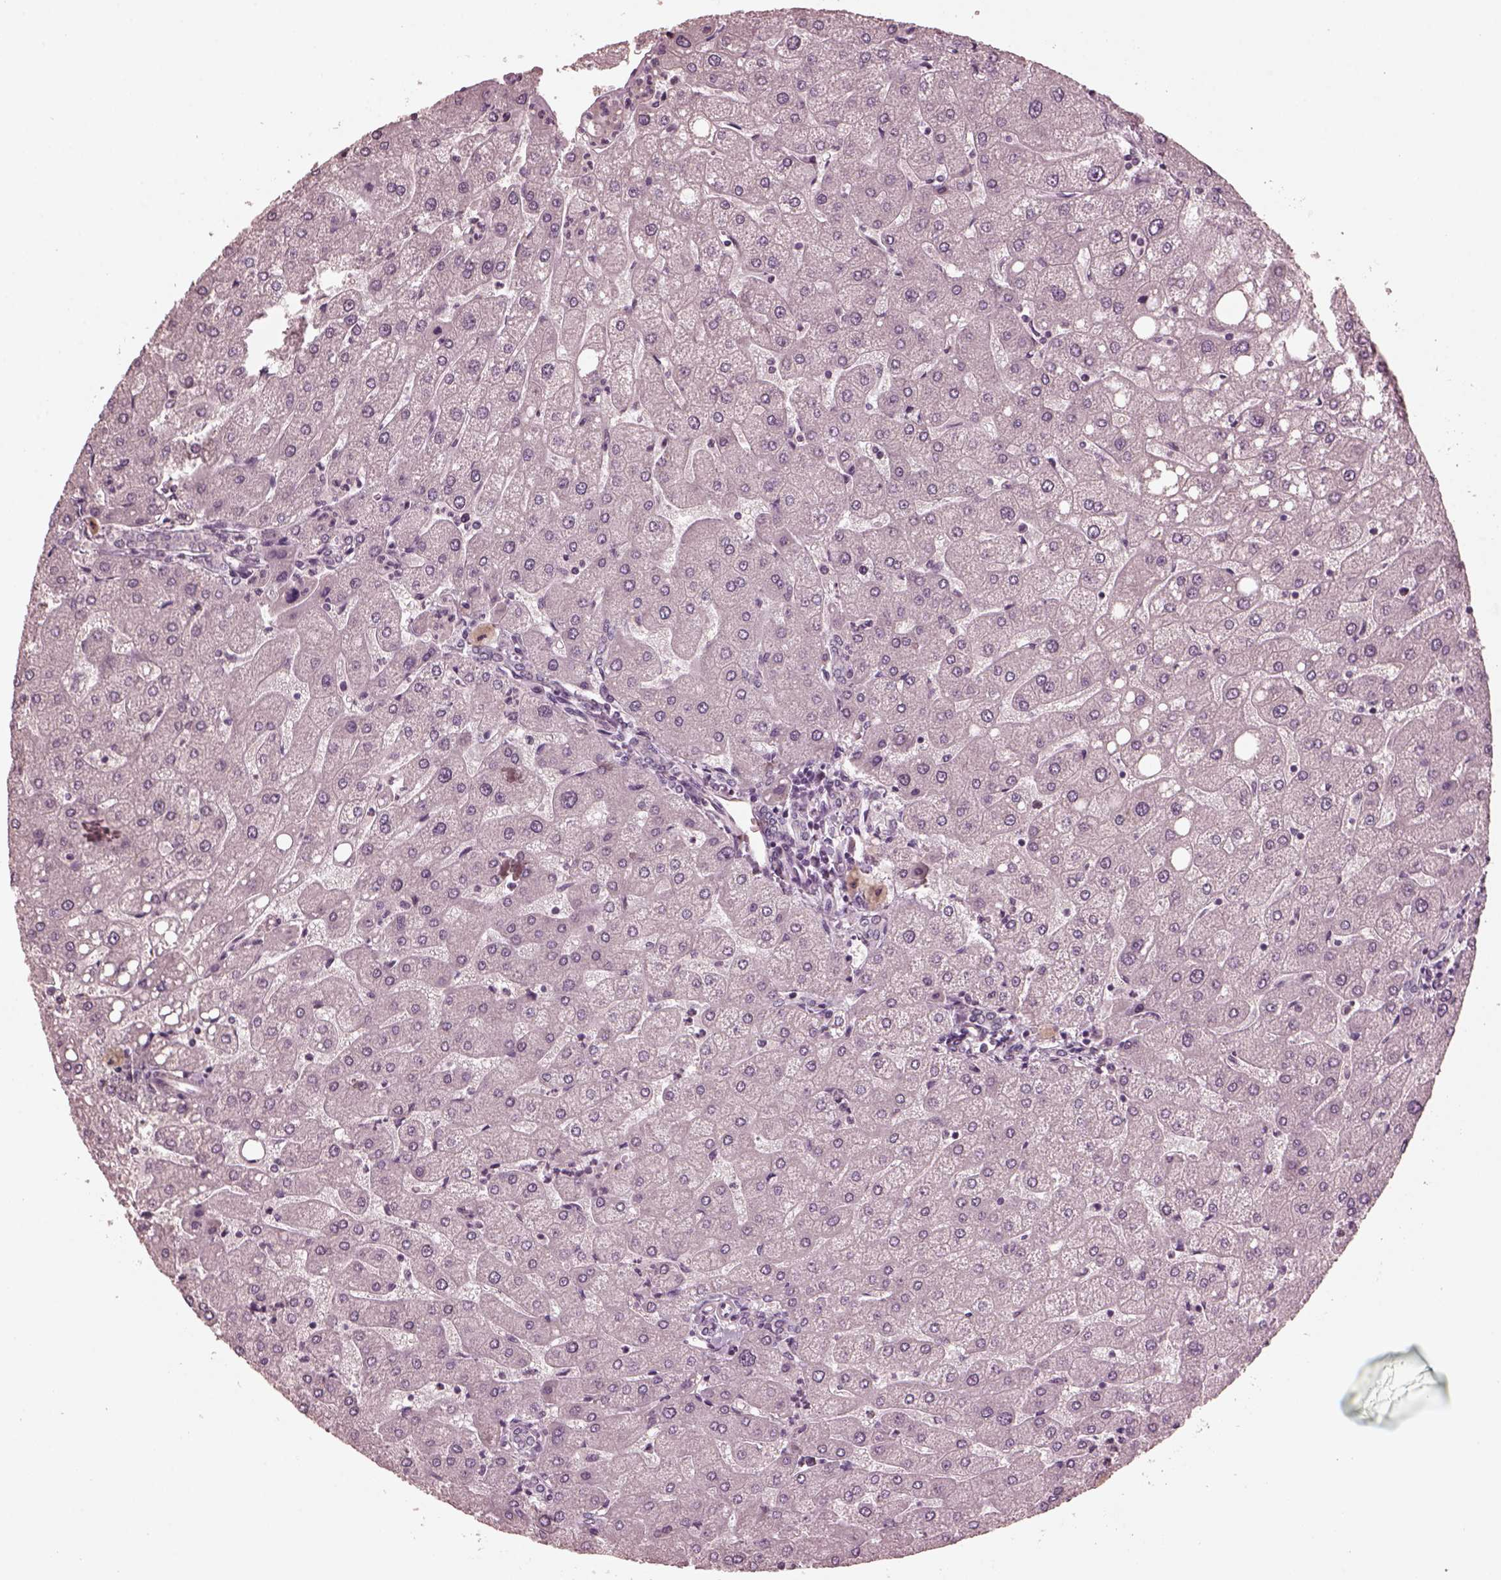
{"staining": {"intensity": "negative", "quantity": "none", "location": "none"}, "tissue": "liver", "cell_type": "Cholangiocytes", "image_type": "normal", "snomed": [{"axis": "morphology", "description": "Normal tissue, NOS"}, {"axis": "topography", "description": "Liver"}], "caption": "Immunohistochemistry (IHC) photomicrograph of benign liver stained for a protein (brown), which exhibits no staining in cholangiocytes.", "gene": "RGS7", "patient": {"sex": "male", "age": 67}}